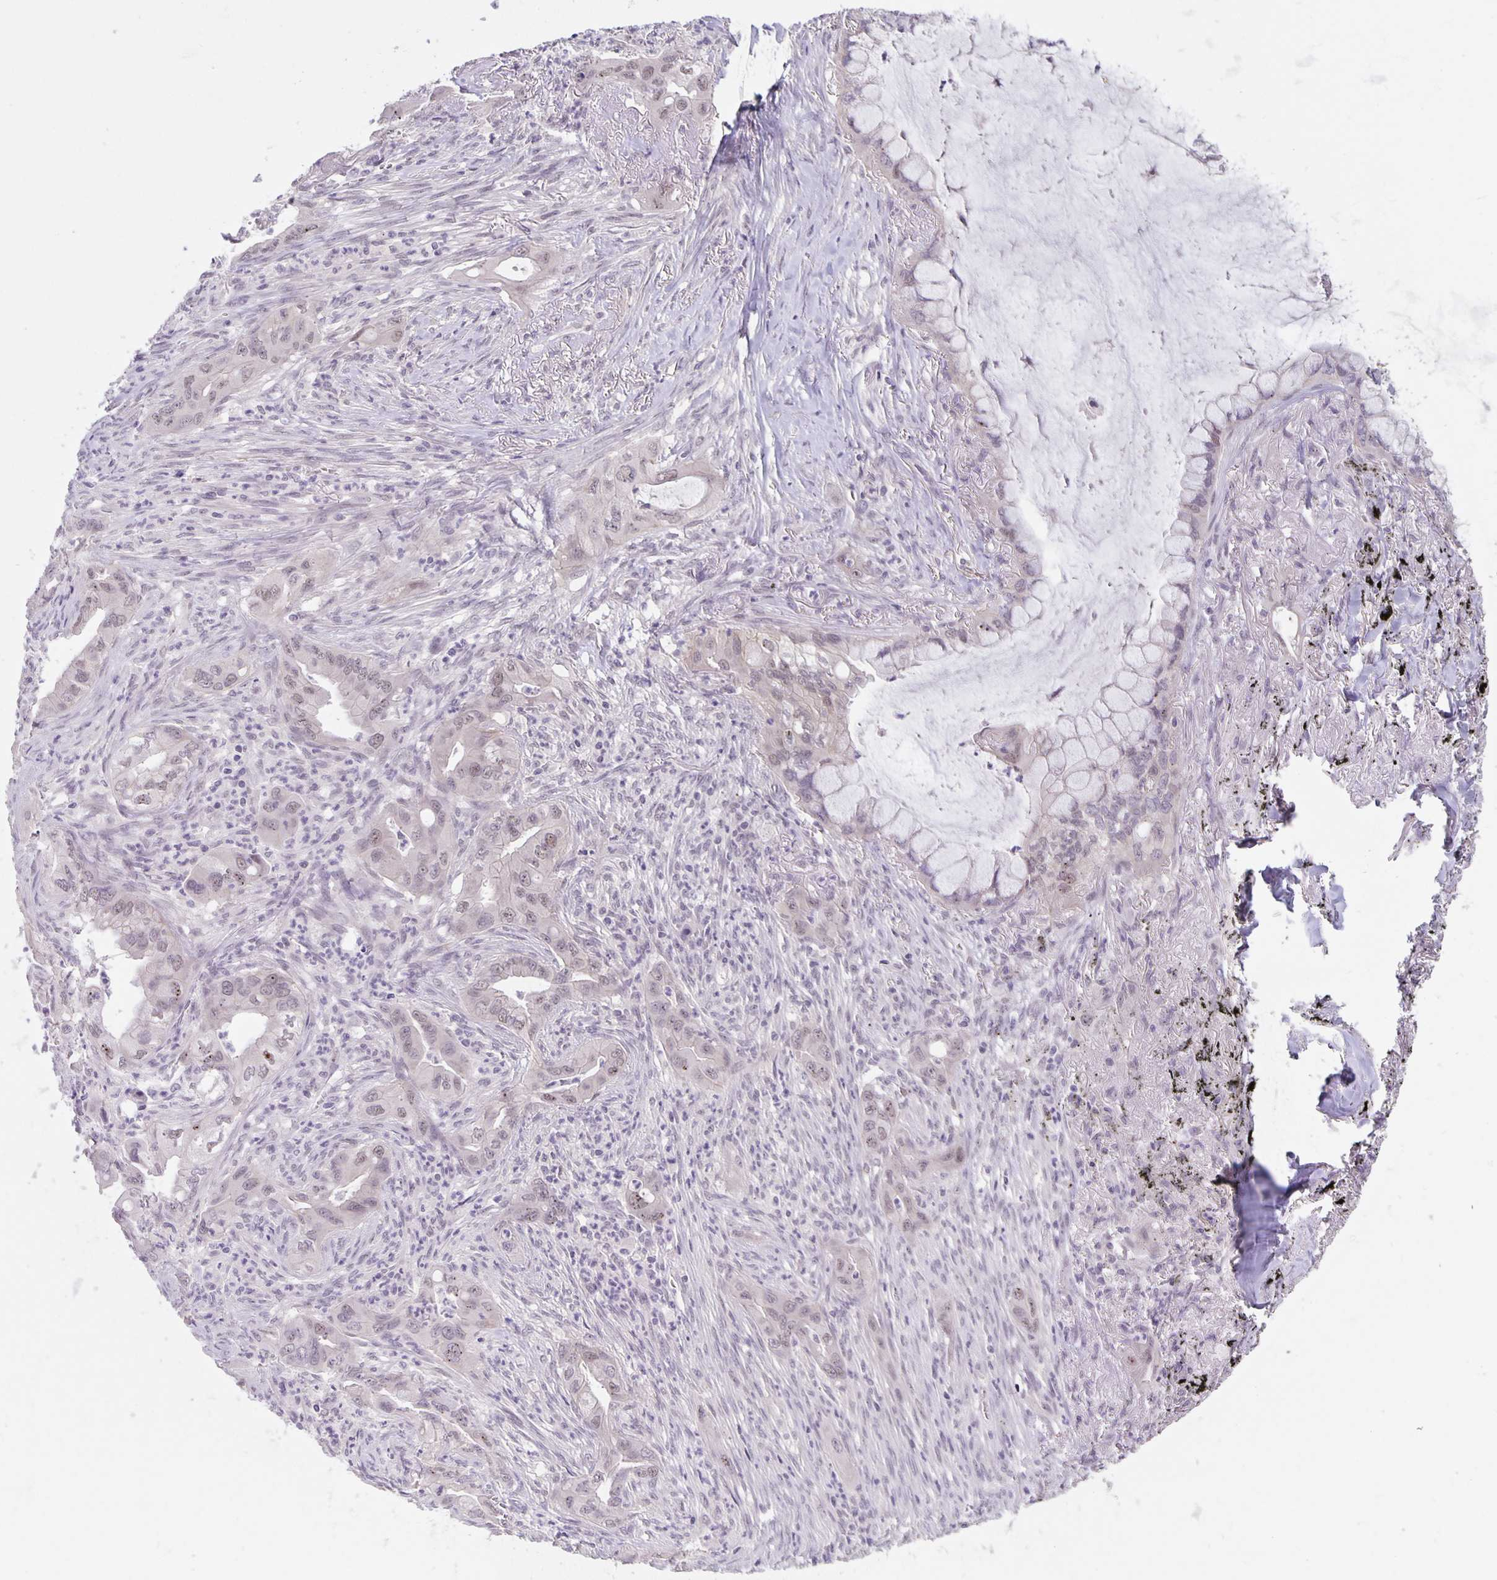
{"staining": {"intensity": "negative", "quantity": "none", "location": "none"}, "tissue": "lung cancer", "cell_type": "Tumor cells", "image_type": "cancer", "snomed": [{"axis": "morphology", "description": "Adenocarcinoma, NOS"}, {"axis": "topography", "description": "Lung"}], "caption": "Lung adenocarcinoma was stained to show a protein in brown. There is no significant staining in tumor cells.", "gene": "ARVCF", "patient": {"sex": "male", "age": 65}}